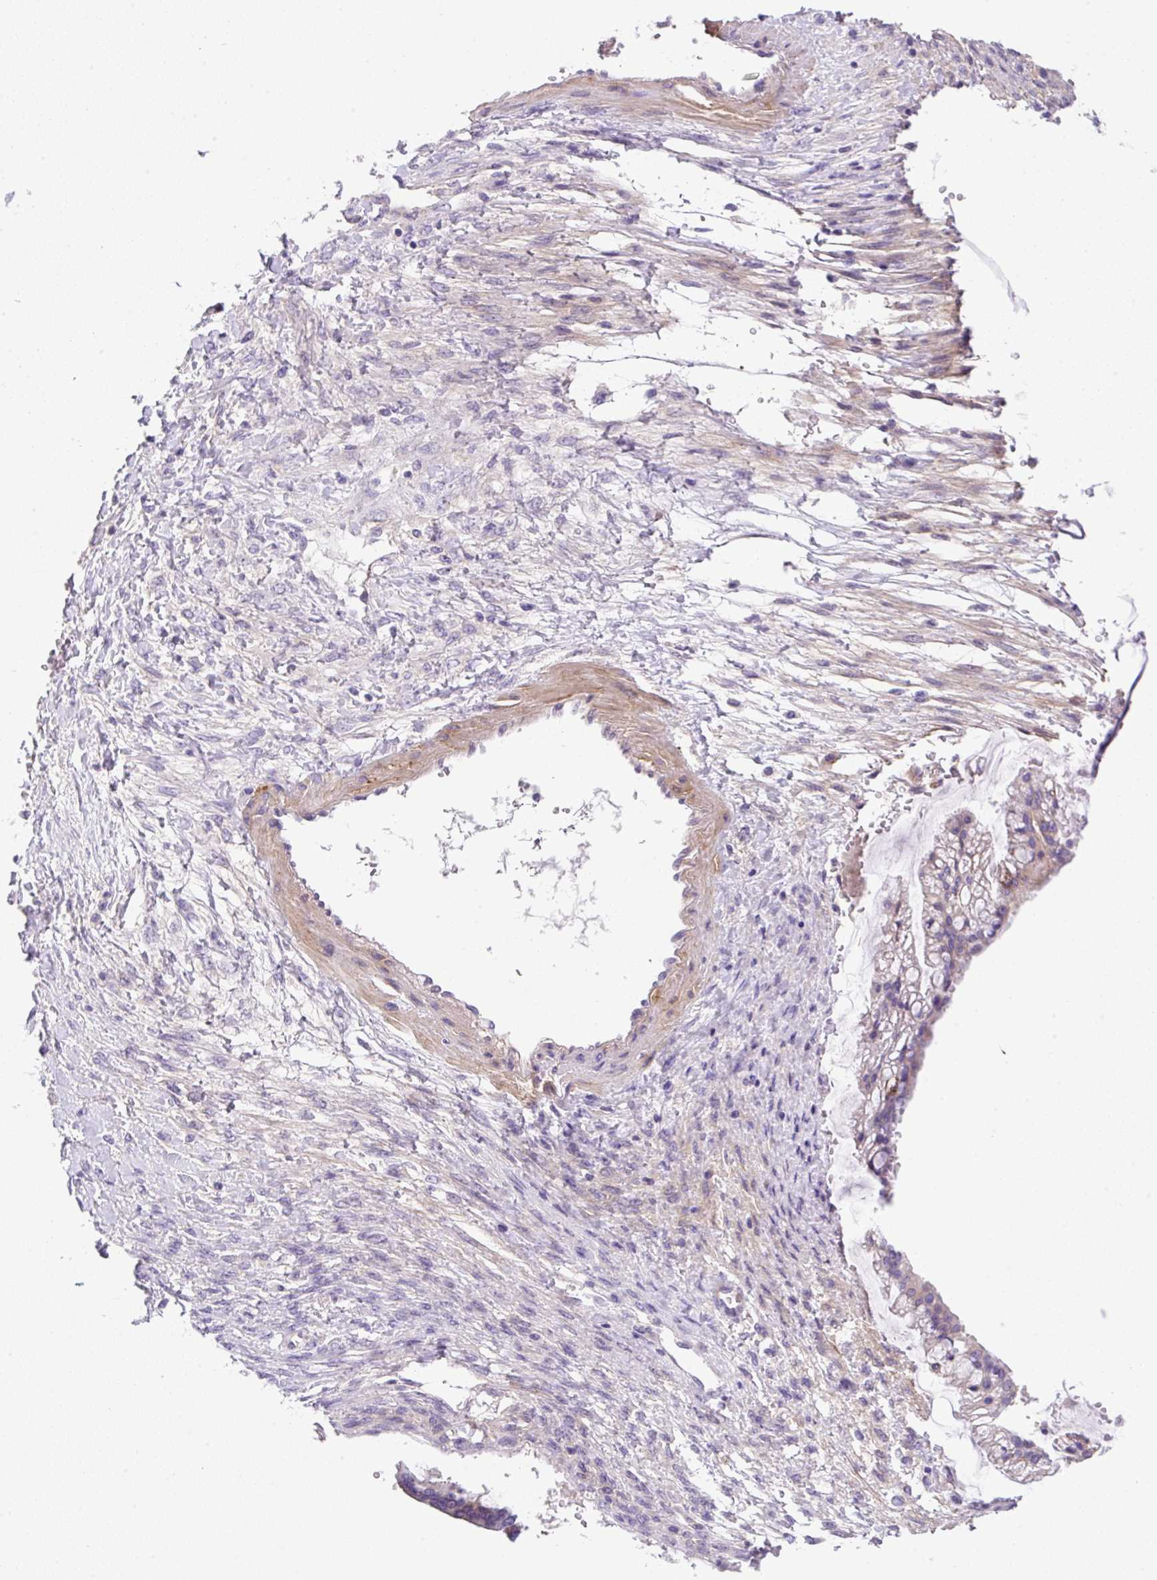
{"staining": {"intensity": "negative", "quantity": "none", "location": "none"}, "tissue": "ovarian cancer", "cell_type": "Tumor cells", "image_type": "cancer", "snomed": [{"axis": "morphology", "description": "Cystadenocarcinoma, mucinous, NOS"}, {"axis": "topography", "description": "Ovary"}], "caption": "Mucinous cystadenocarcinoma (ovarian) stained for a protein using immunohistochemistry reveals no positivity tumor cells.", "gene": "NPTN", "patient": {"sex": "female", "age": 73}}